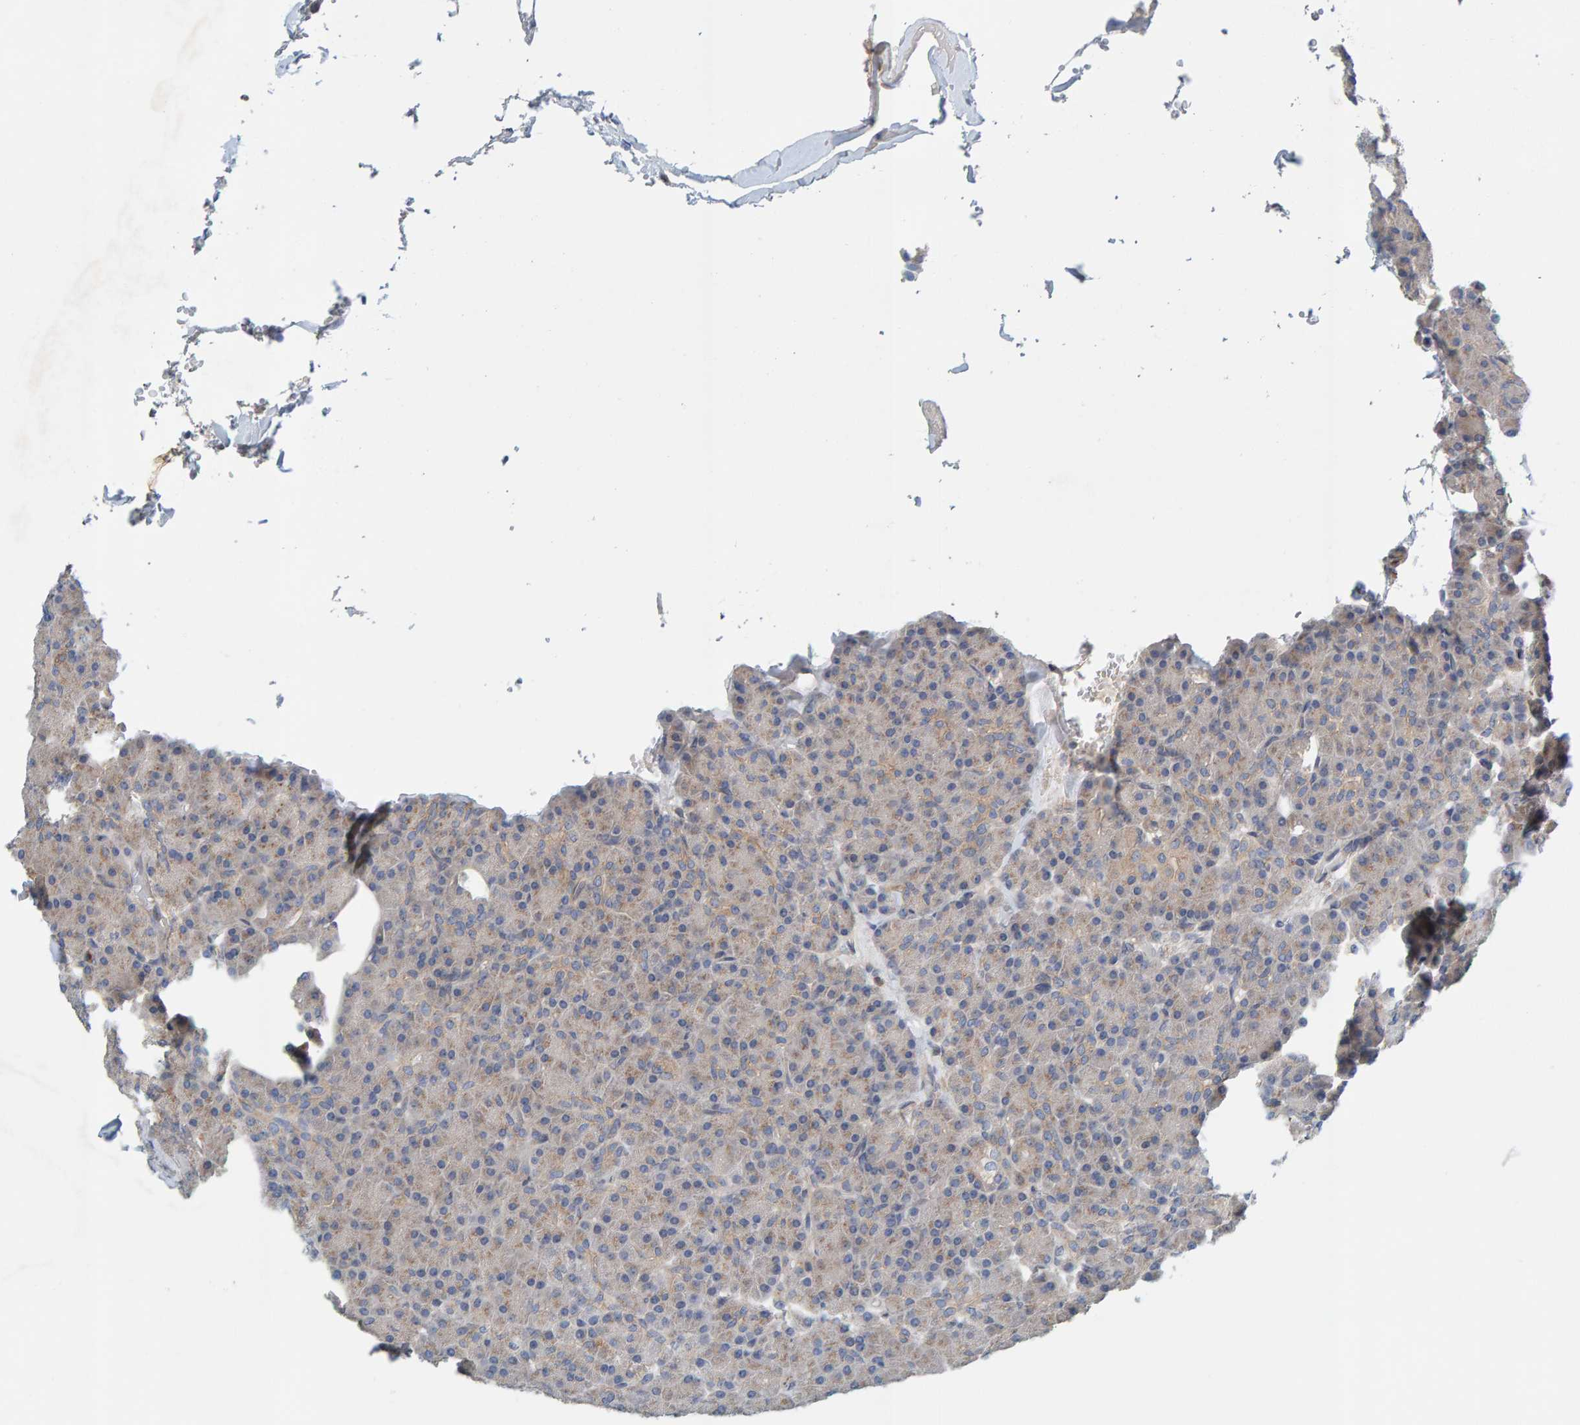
{"staining": {"intensity": "weak", "quantity": ">75%", "location": "cytoplasmic/membranous"}, "tissue": "pancreas", "cell_type": "Exocrine glandular cells", "image_type": "normal", "snomed": [{"axis": "morphology", "description": "Normal tissue, NOS"}, {"axis": "topography", "description": "Pancreas"}], "caption": "Weak cytoplasmic/membranous staining for a protein is appreciated in approximately >75% of exocrine glandular cells of normal pancreas using immunohistochemistry.", "gene": "CCM2", "patient": {"sex": "female", "age": 43}}